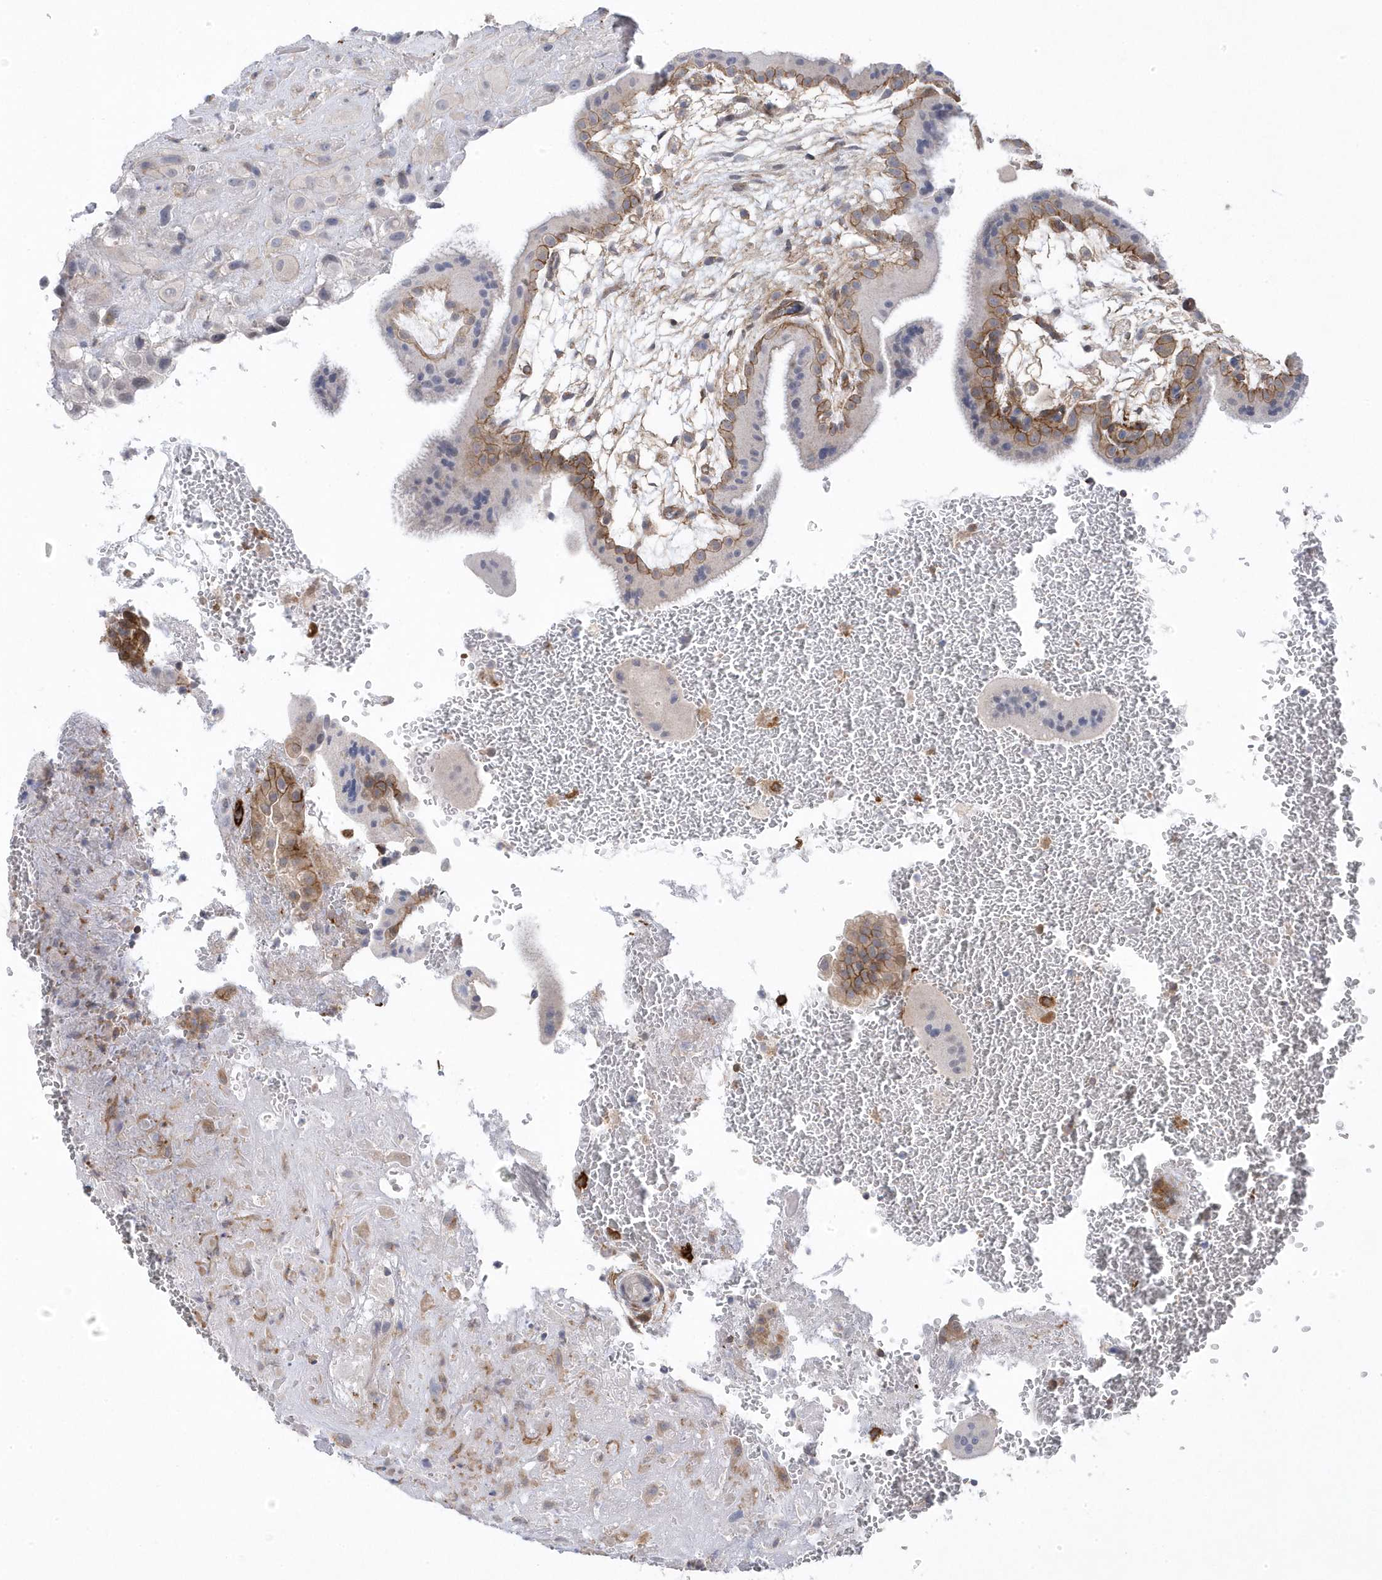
{"staining": {"intensity": "moderate", "quantity": "<25%", "location": "cytoplasmic/membranous"}, "tissue": "placenta", "cell_type": "Decidual cells", "image_type": "normal", "snomed": [{"axis": "morphology", "description": "Normal tissue, NOS"}, {"axis": "topography", "description": "Placenta"}], "caption": "IHC (DAB) staining of benign human placenta shows moderate cytoplasmic/membranous protein positivity in about <25% of decidual cells.", "gene": "ANAPC1", "patient": {"sex": "female", "age": 35}}